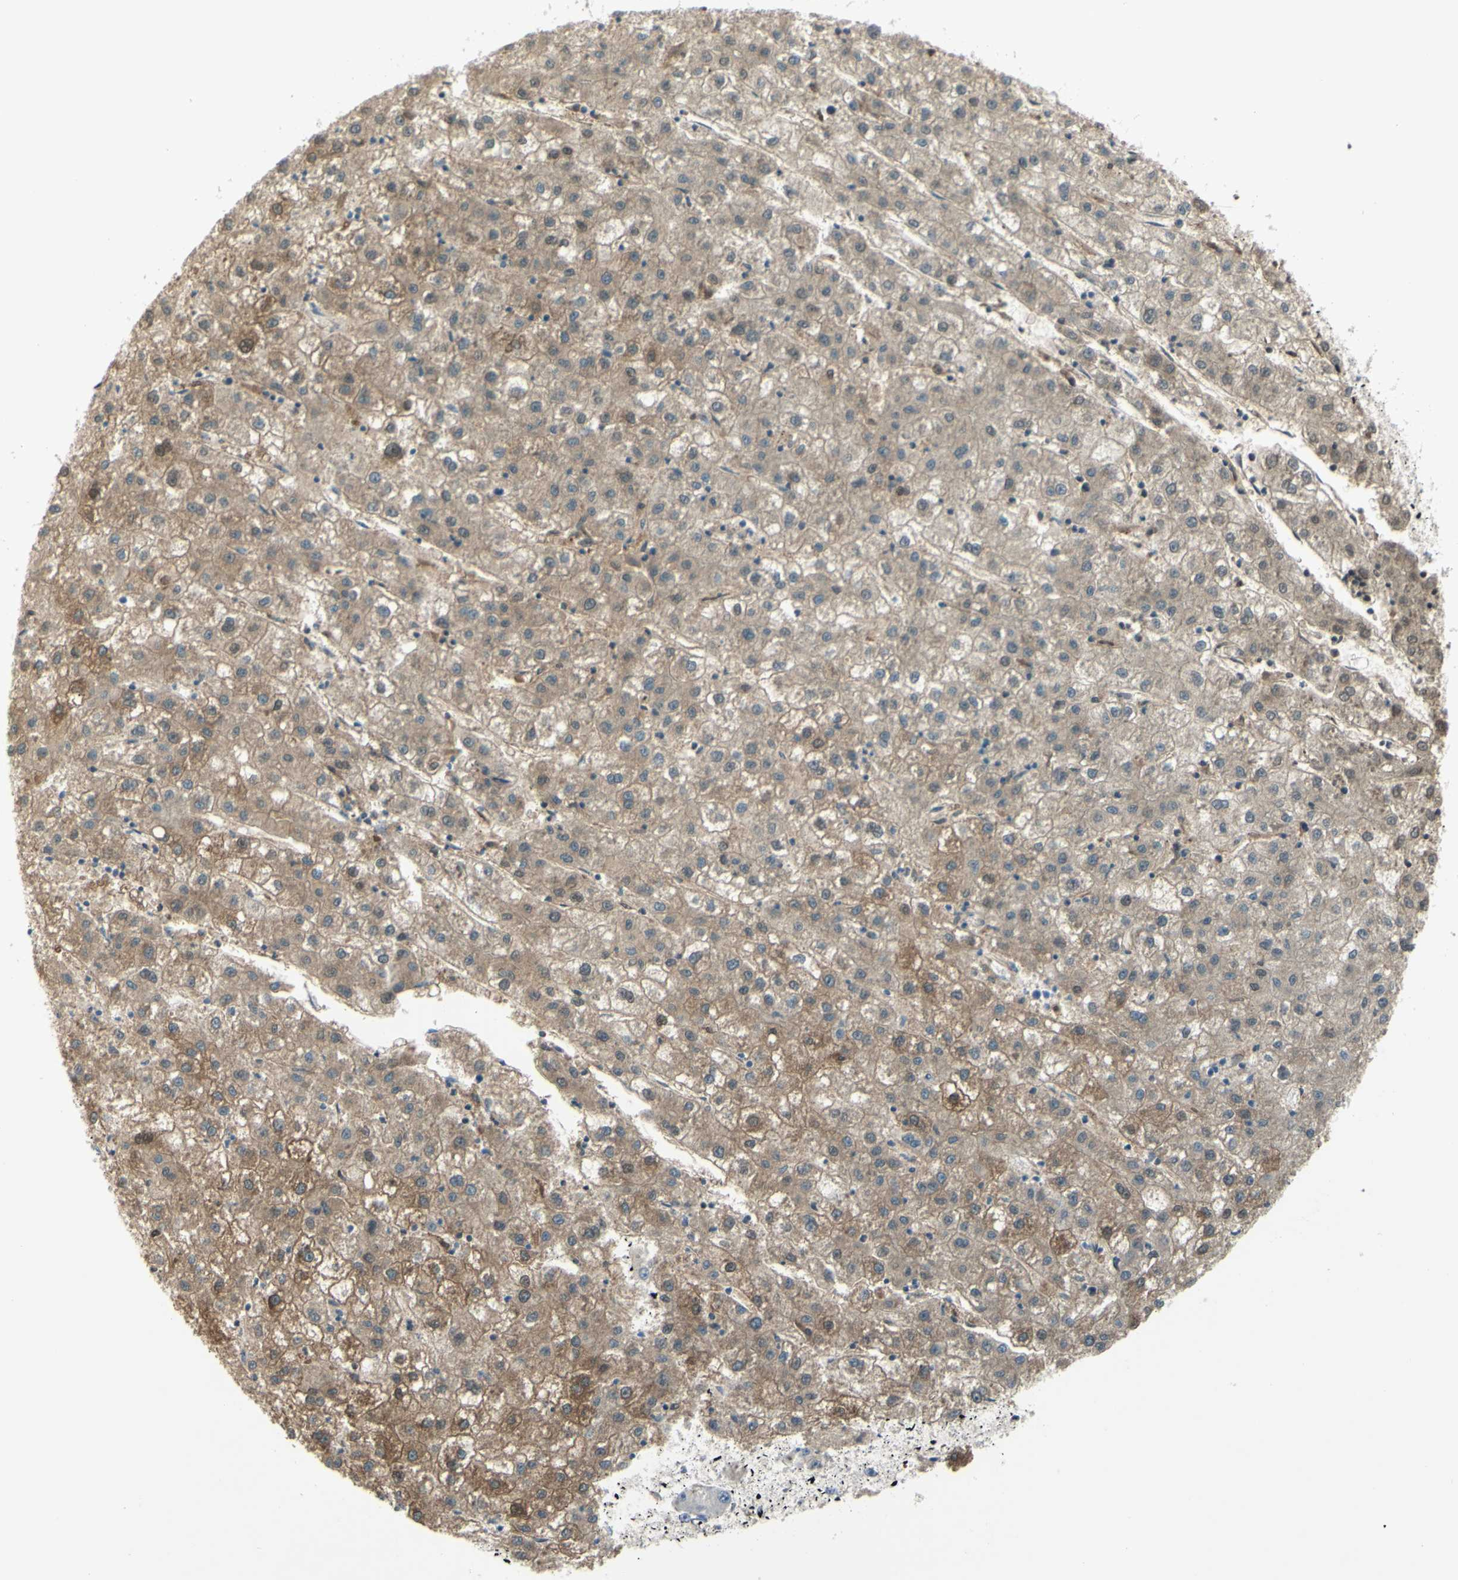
{"staining": {"intensity": "moderate", "quantity": ">75%", "location": "cytoplasmic/membranous"}, "tissue": "liver cancer", "cell_type": "Tumor cells", "image_type": "cancer", "snomed": [{"axis": "morphology", "description": "Carcinoma, Hepatocellular, NOS"}, {"axis": "topography", "description": "Liver"}], "caption": "About >75% of tumor cells in liver cancer (hepatocellular carcinoma) demonstrate moderate cytoplasmic/membranous protein staining as visualized by brown immunohistochemical staining.", "gene": "C1orf159", "patient": {"sex": "male", "age": 72}}